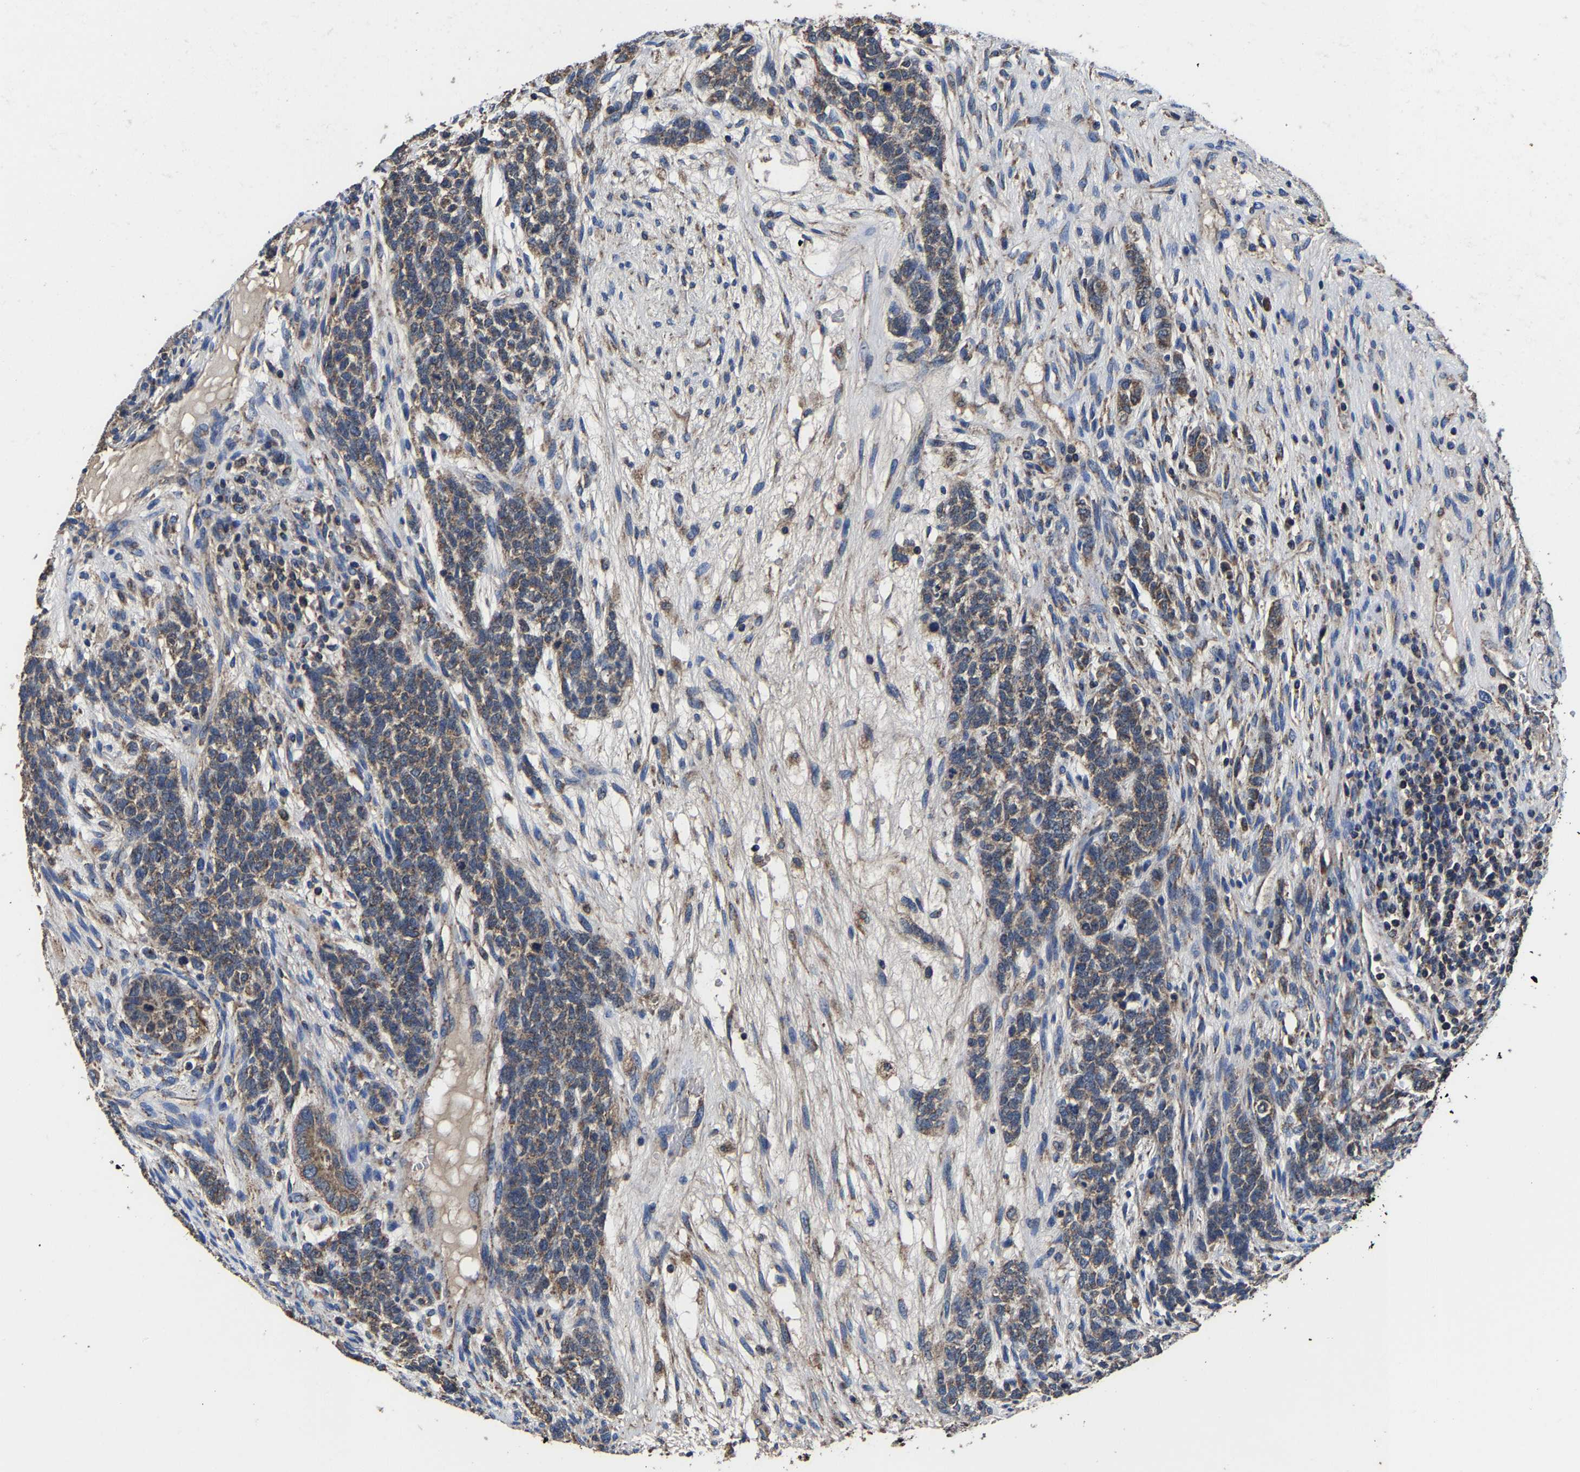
{"staining": {"intensity": "weak", "quantity": ">75%", "location": "cytoplasmic/membranous"}, "tissue": "testis cancer", "cell_type": "Tumor cells", "image_type": "cancer", "snomed": [{"axis": "morphology", "description": "Seminoma, NOS"}, {"axis": "topography", "description": "Testis"}], "caption": "This is a histology image of IHC staining of seminoma (testis), which shows weak staining in the cytoplasmic/membranous of tumor cells.", "gene": "ZCCHC7", "patient": {"sex": "male", "age": 28}}